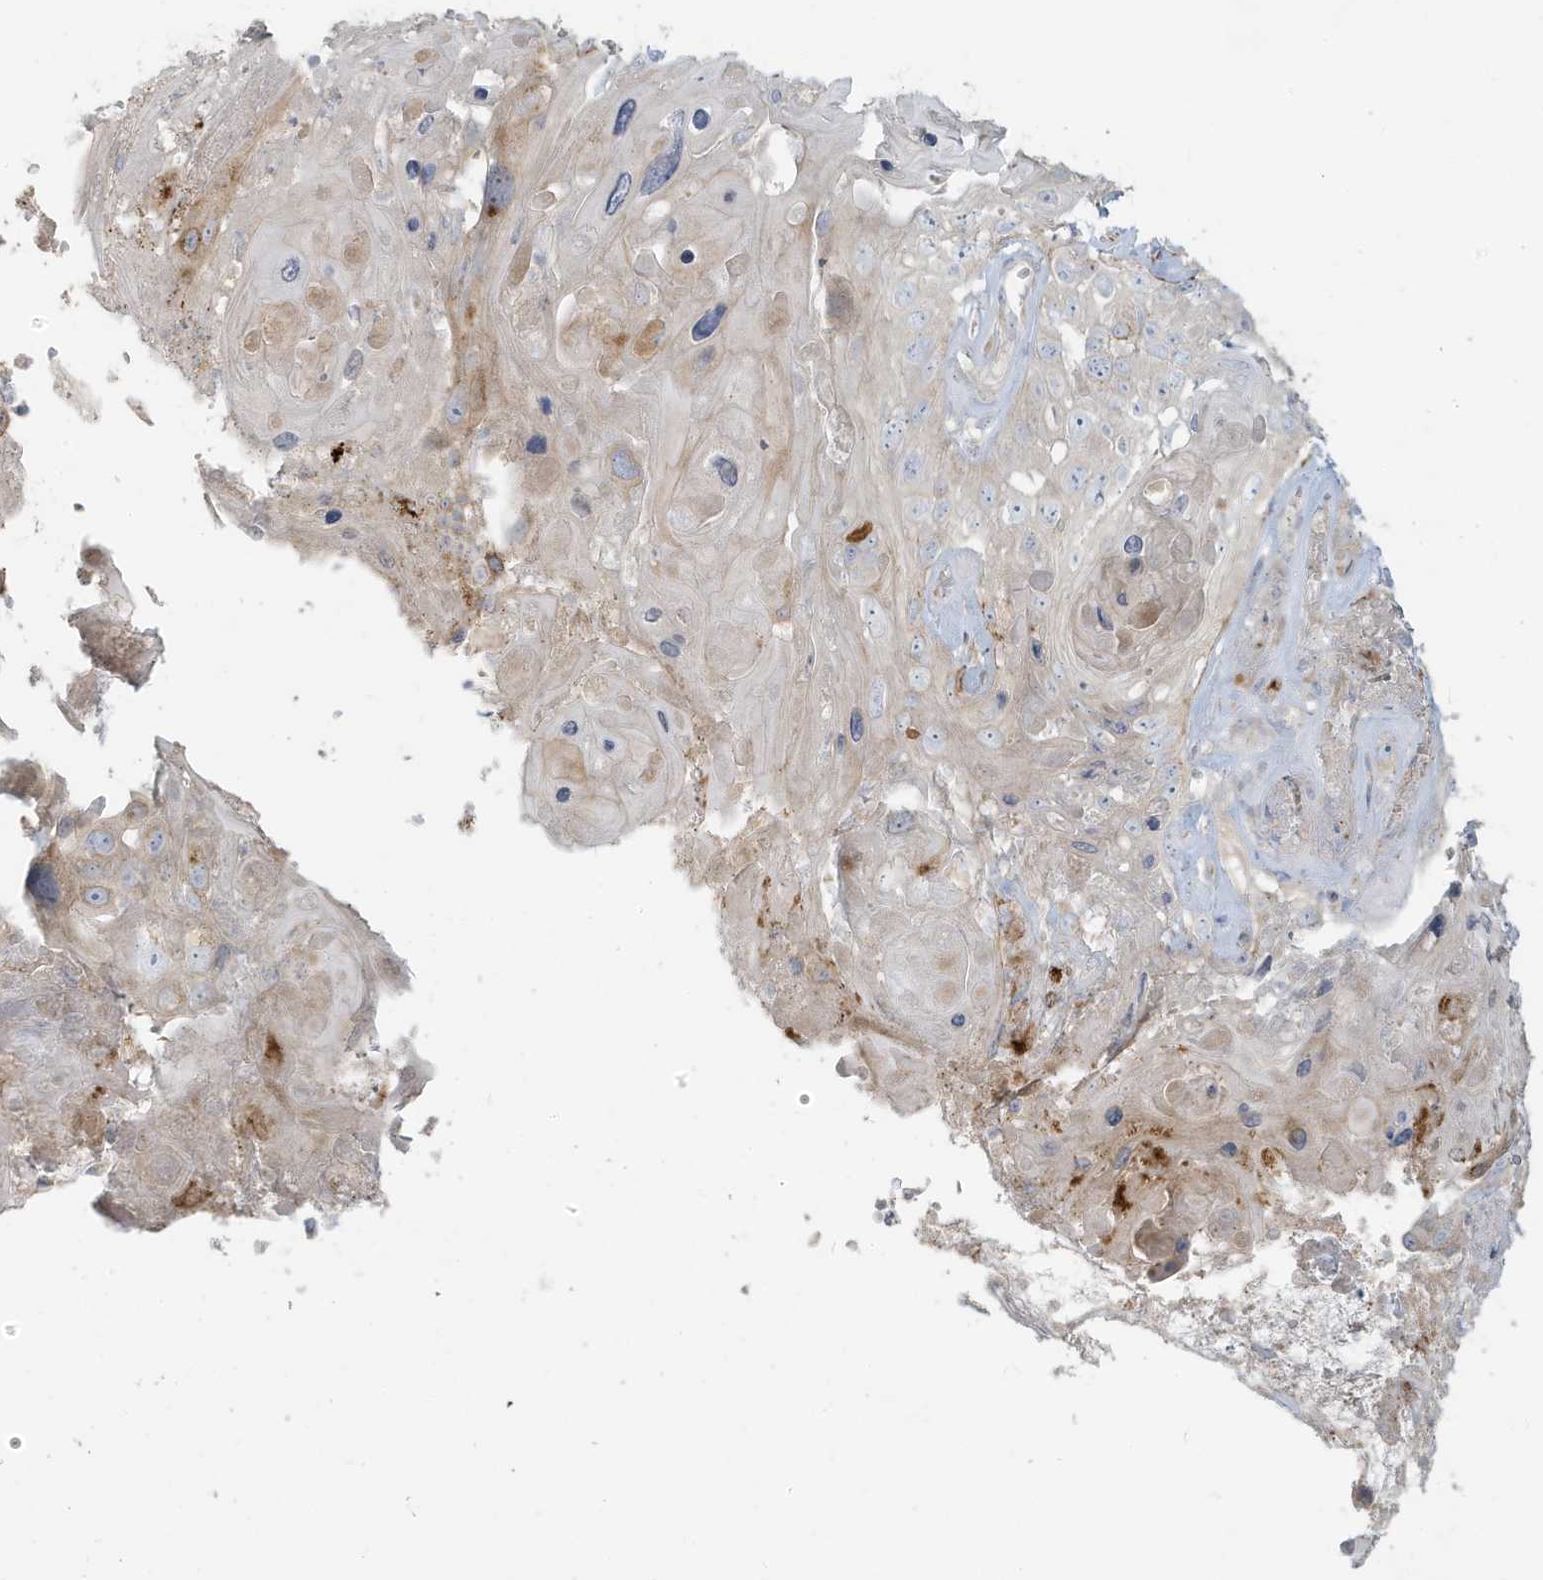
{"staining": {"intensity": "weak", "quantity": "<25%", "location": "cytoplasmic/membranous"}, "tissue": "skin cancer", "cell_type": "Tumor cells", "image_type": "cancer", "snomed": [{"axis": "morphology", "description": "Squamous cell carcinoma, NOS"}, {"axis": "topography", "description": "Skin"}], "caption": "Photomicrograph shows no significant protein staining in tumor cells of skin squamous cell carcinoma.", "gene": "MCOLN1", "patient": {"sex": "male", "age": 55}}